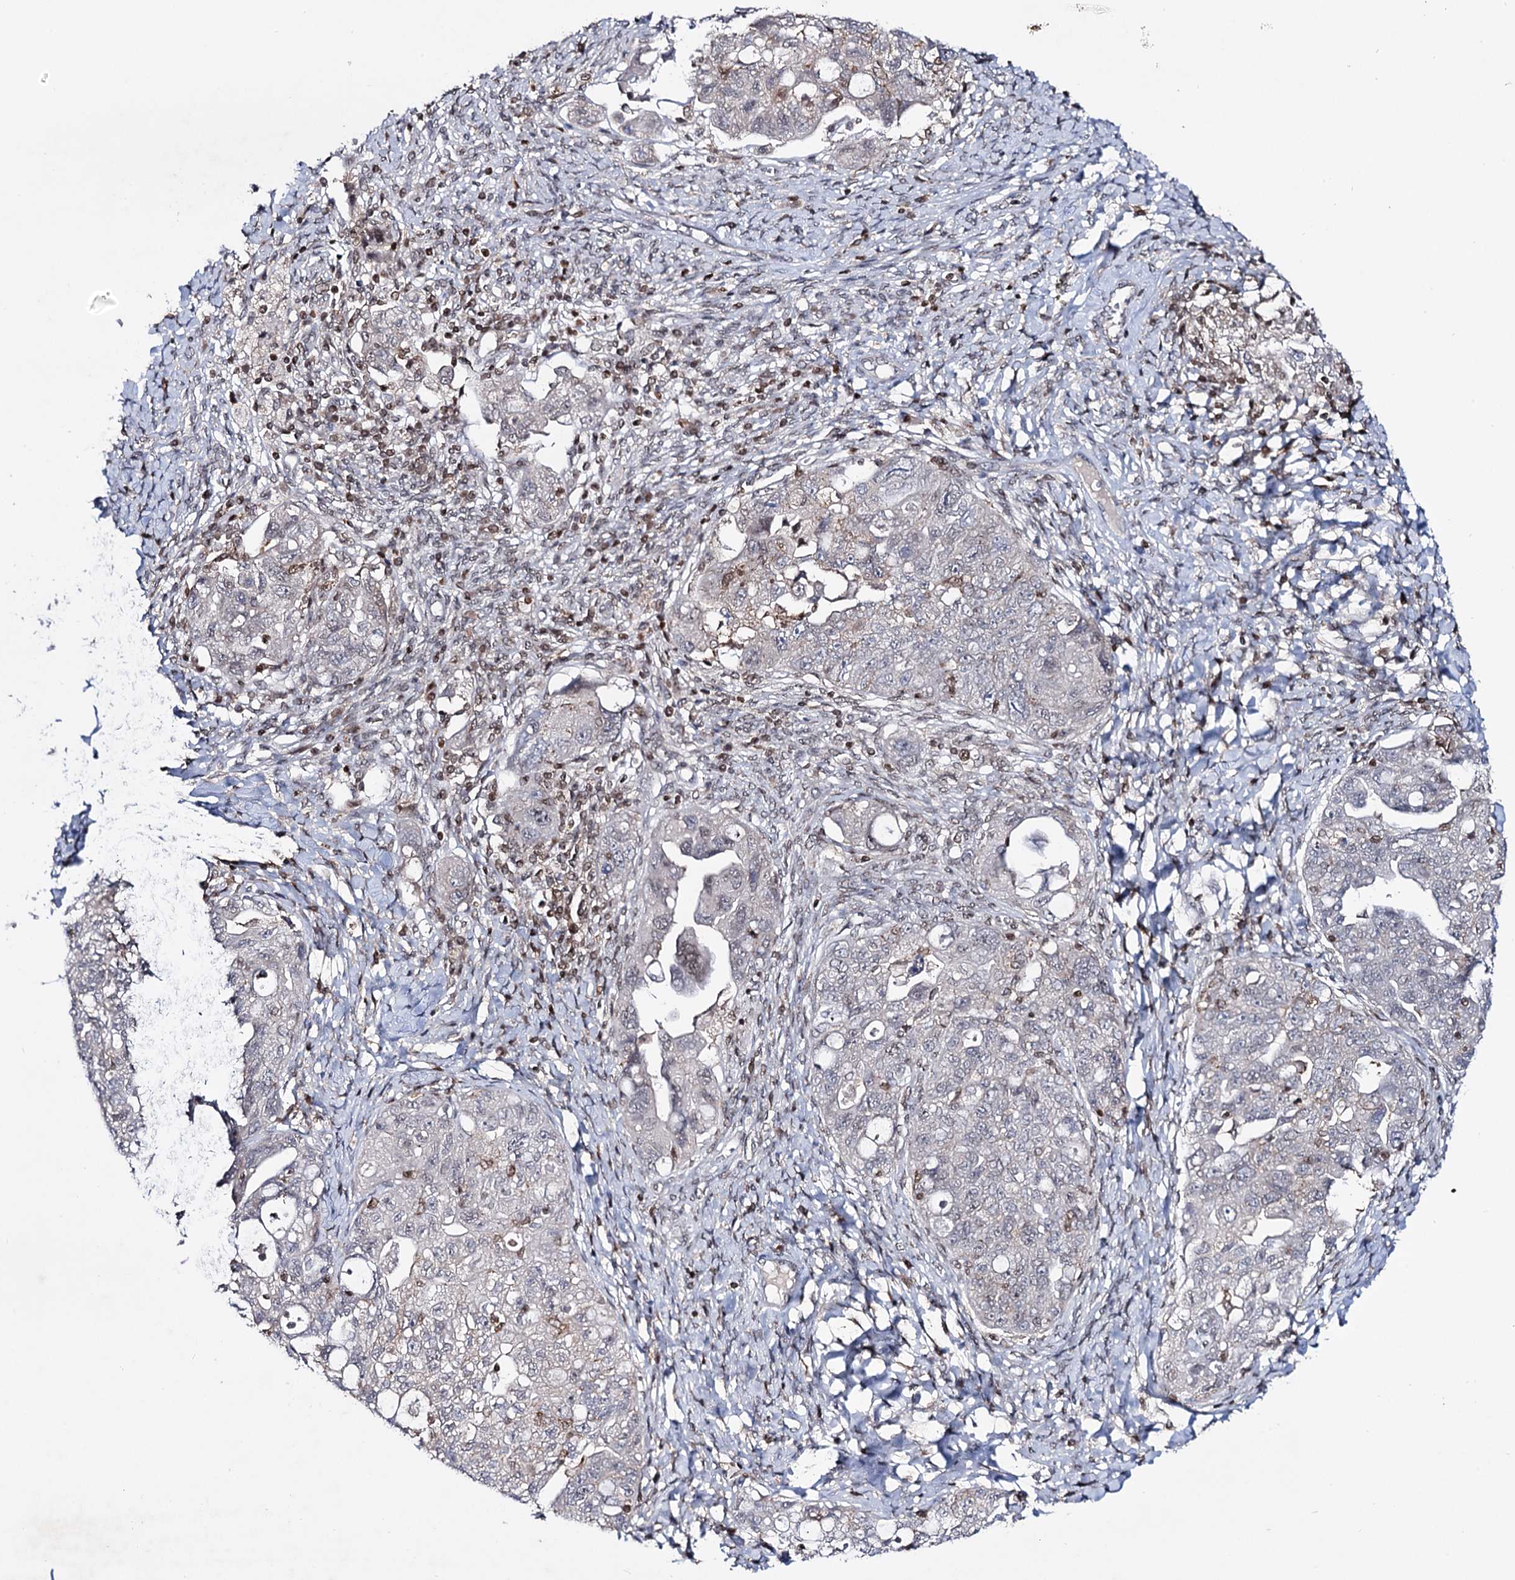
{"staining": {"intensity": "weak", "quantity": "<25%", "location": "nuclear"}, "tissue": "ovarian cancer", "cell_type": "Tumor cells", "image_type": "cancer", "snomed": [{"axis": "morphology", "description": "Carcinoma, NOS"}, {"axis": "morphology", "description": "Cystadenocarcinoma, serous, NOS"}, {"axis": "topography", "description": "Ovary"}], "caption": "A high-resolution photomicrograph shows immunohistochemistry (IHC) staining of ovarian carcinoma, which exhibits no significant positivity in tumor cells. Nuclei are stained in blue.", "gene": "SMCHD1", "patient": {"sex": "female", "age": 69}}